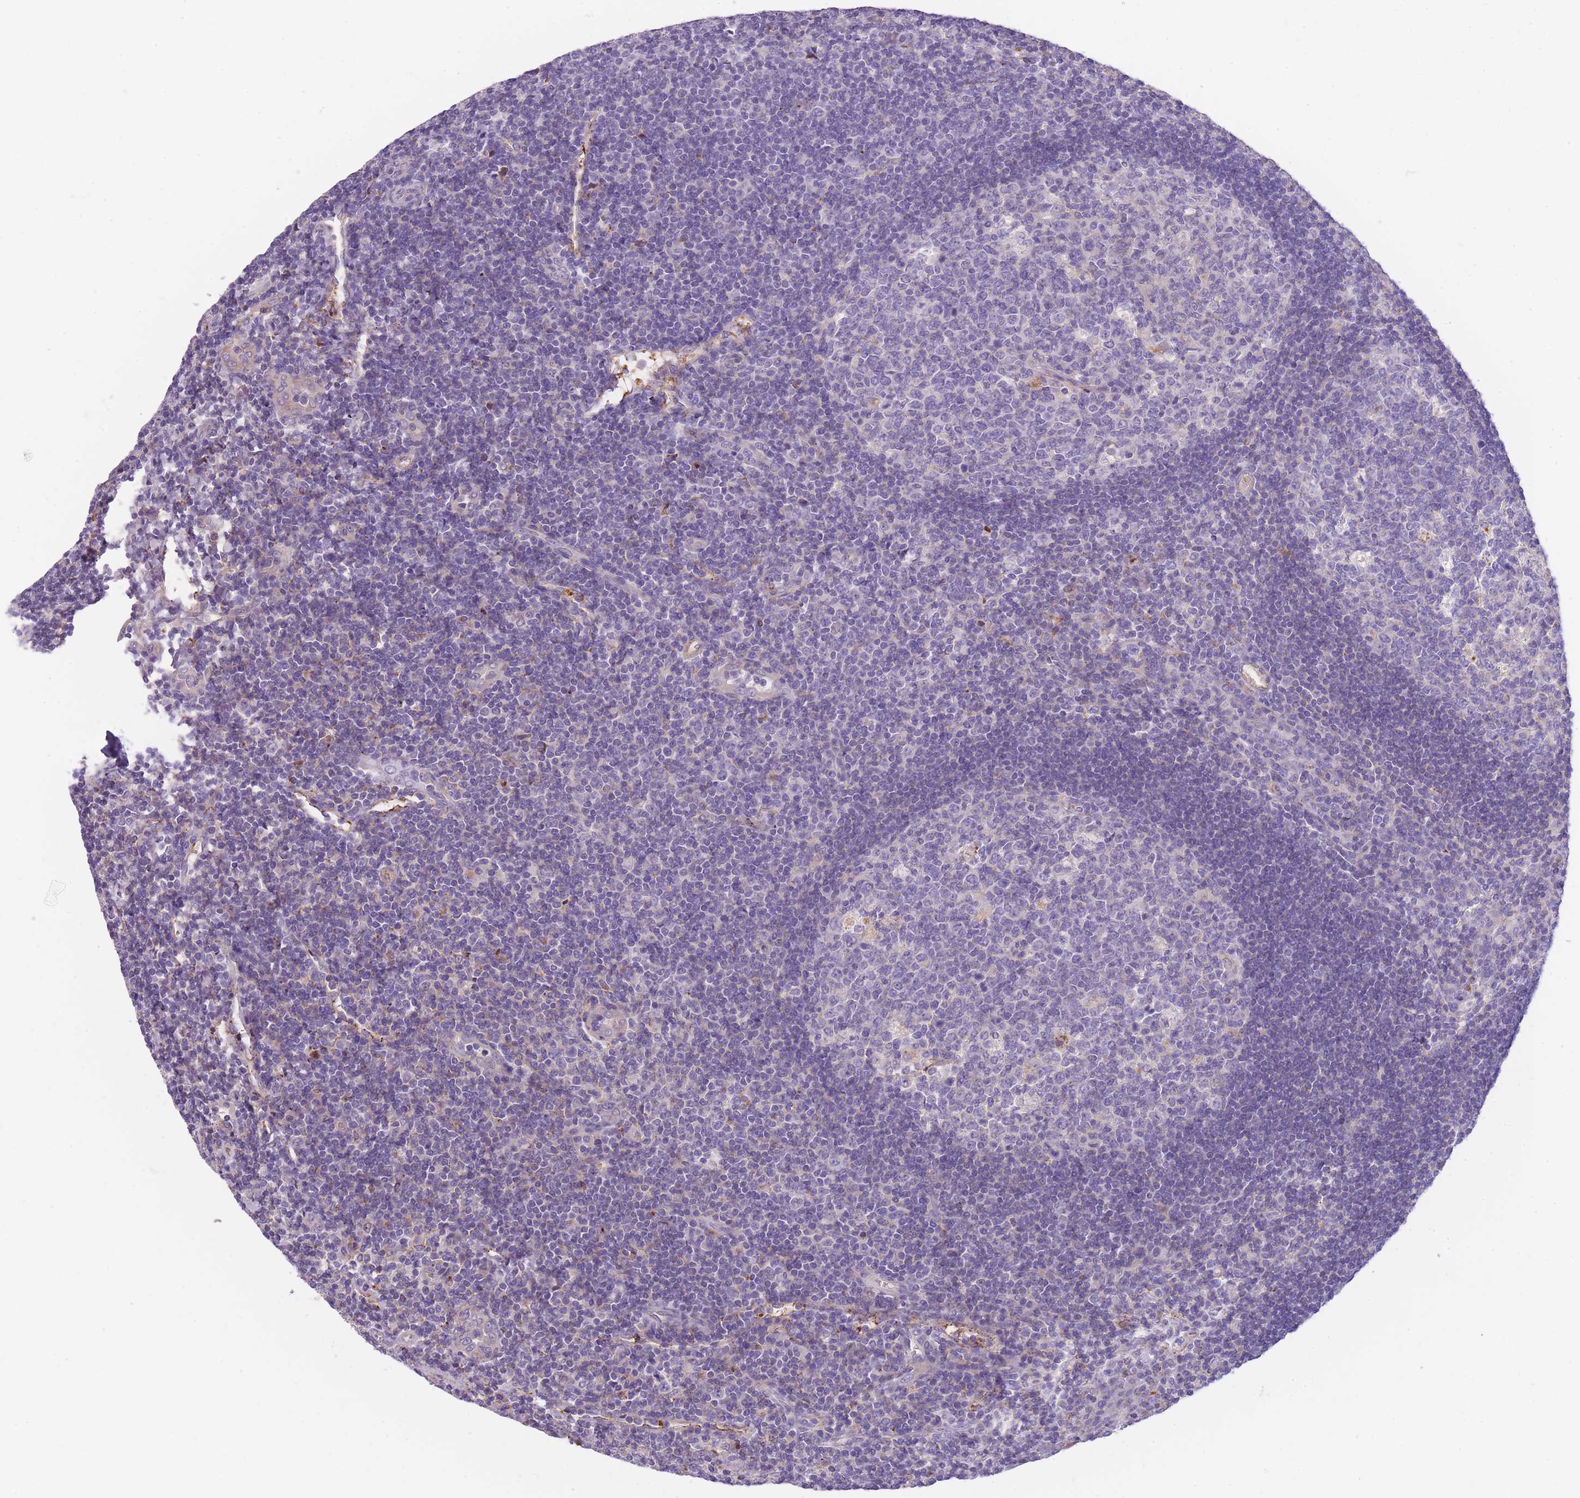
{"staining": {"intensity": "negative", "quantity": "none", "location": "none"}, "tissue": "tonsil", "cell_type": "Germinal center cells", "image_type": "normal", "snomed": [{"axis": "morphology", "description": "Normal tissue, NOS"}, {"axis": "topography", "description": "Tonsil"}], "caption": "A histopathology image of human tonsil is negative for staining in germinal center cells. (IHC, brightfield microscopy, high magnification).", "gene": "GNAT1", "patient": {"sex": "male", "age": 17}}